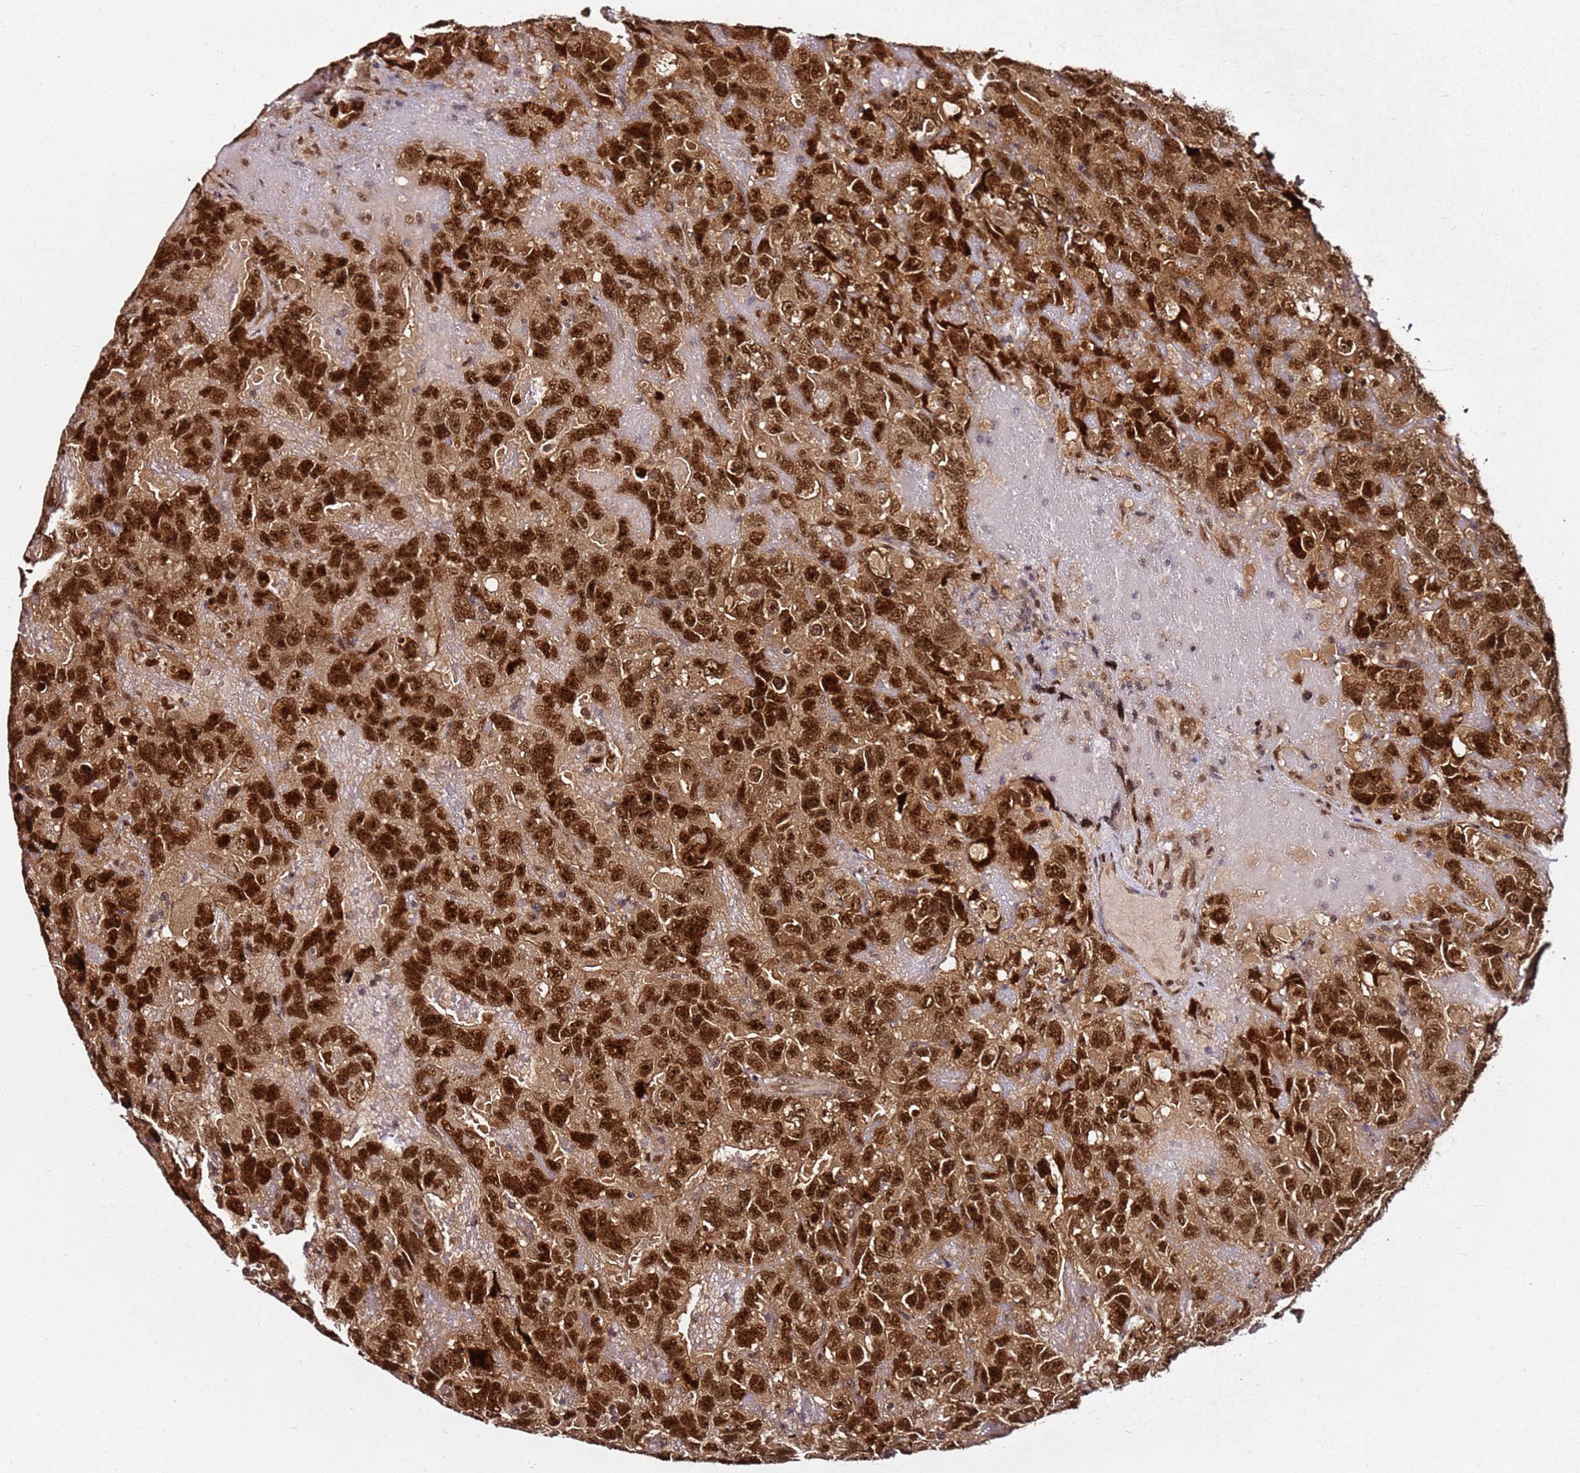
{"staining": {"intensity": "strong", "quantity": ">75%", "location": "nuclear"}, "tissue": "testis cancer", "cell_type": "Tumor cells", "image_type": "cancer", "snomed": [{"axis": "morphology", "description": "Carcinoma, Embryonal, NOS"}, {"axis": "topography", "description": "Testis"}], "caption": "IHC micrograph of embryonal carcinoma (testis) stained for a protein (brown), which exhibits high levels of strong nuclear positivity in approximately >75% of tumor cells.", "gene": "RGS18", "patient": {"sex": "male", "age": 45}}